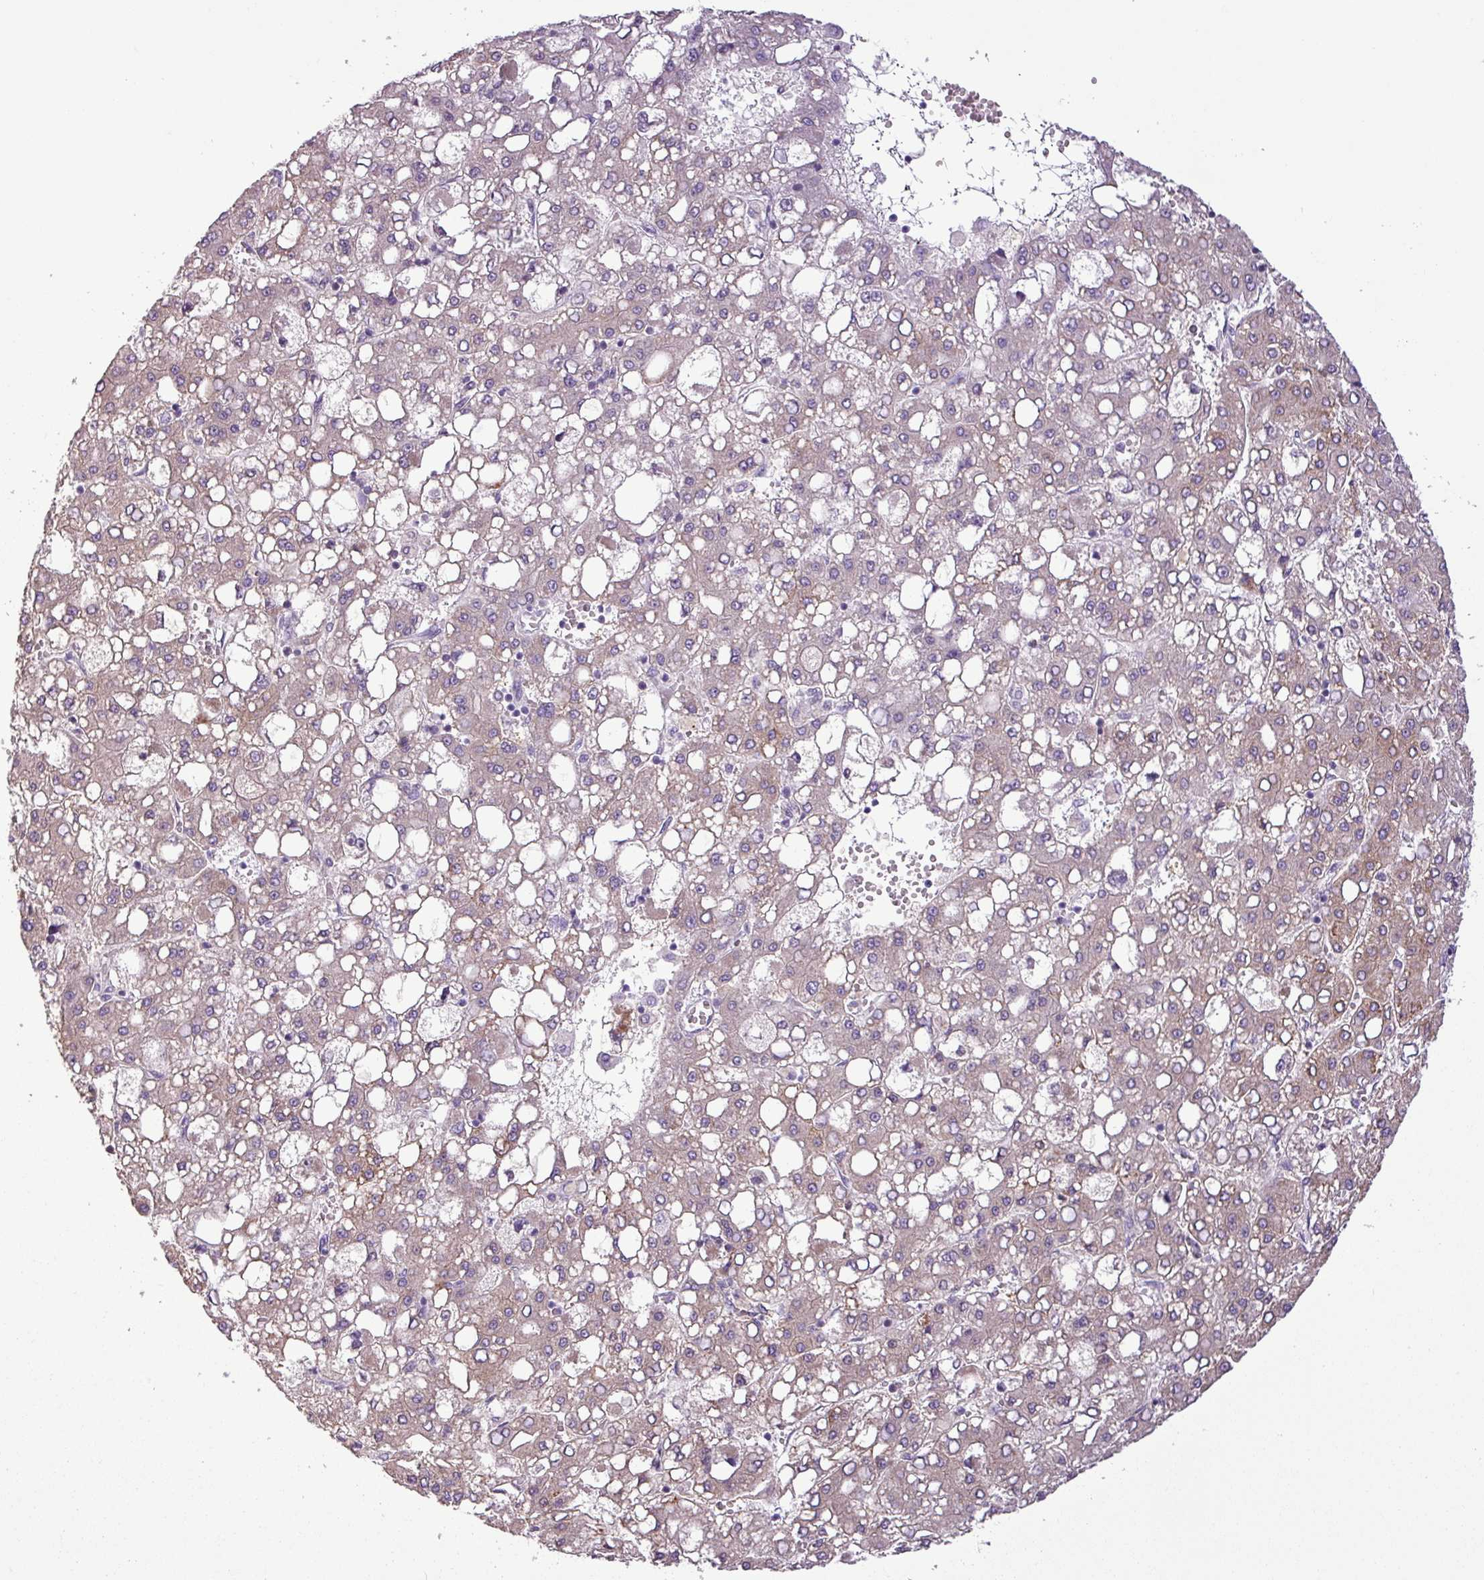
{"staining": {"intensity": "moderate", "quantity": "25%-75%", "location": "cytoplasmic/membranous"}, "tissue": "liver cancer", "cell_type": "Tumor cells", "image_type": "cancer", "snomed": [{"axis": "morphology", "description": "Carcinoma, Hepatocellular, NOS"}, {"axis": "topography", "description": "Liver"}], "caption": "The histopathology image shows staining of hepatocellular carcinoma (liver), revealing moderate cytoplasmic/membranous protein positivity (brown color) within tumor cells.", "gene": "ZNF667", "patient": {"sex": "male", "age": 65}}